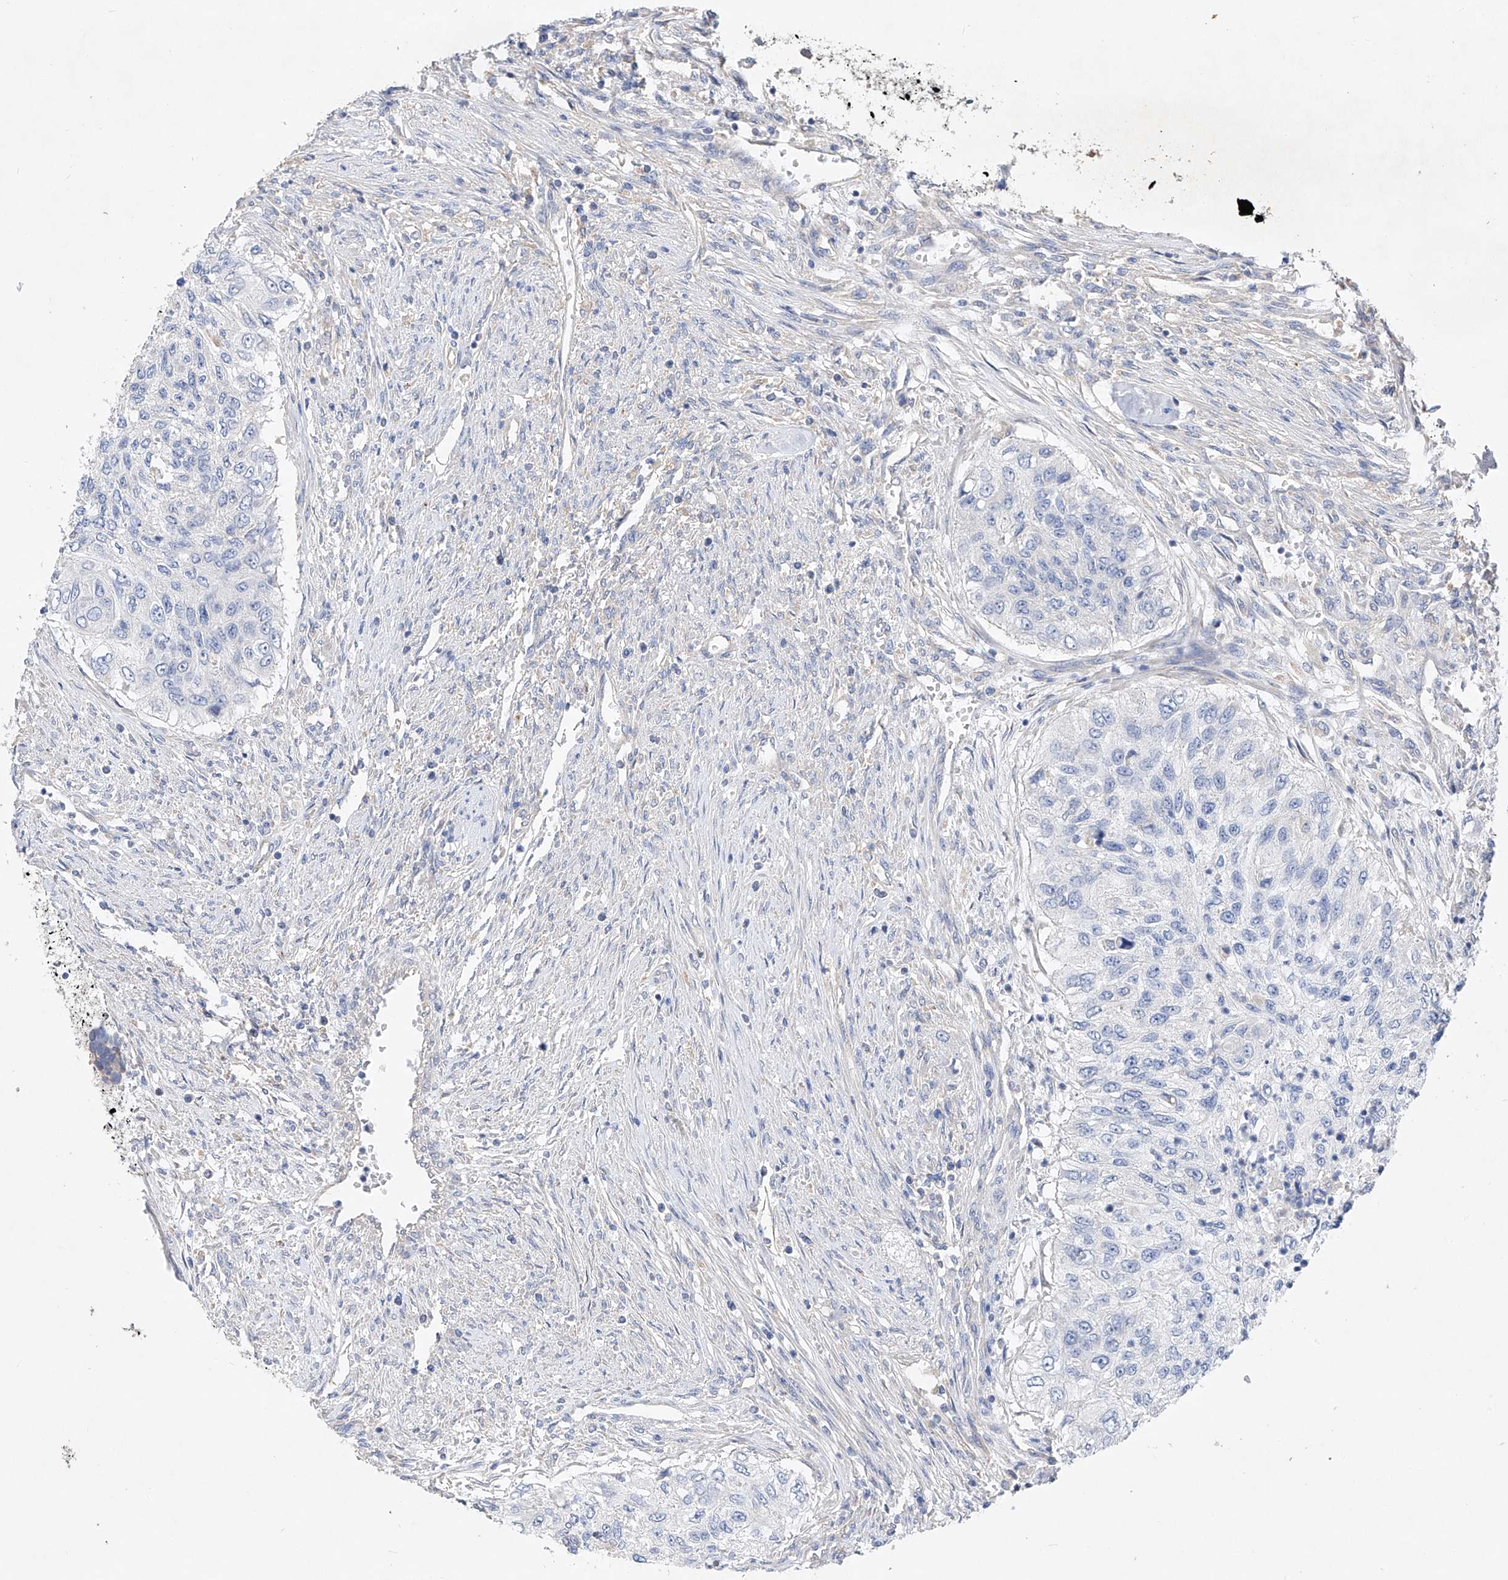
{"staining": {"intensity": "negative", "quantity": "none", "location": "none"}, "tissue": "urothelial cancer", "cell_type": "Tumor cells", "image_type": "cancer", "snomed": [{"axis": "morphology", "description": "Urothelial carcinoma, High grade"}, {"axis": "topography", "description": "Urinary bladder"}], "caption": "DAB immunohistochemical staining of urothelial cancer displays no significant positivity in tumor cells.", "gene": "AMD1", "patient": {"sex": "female", "age": 60}}